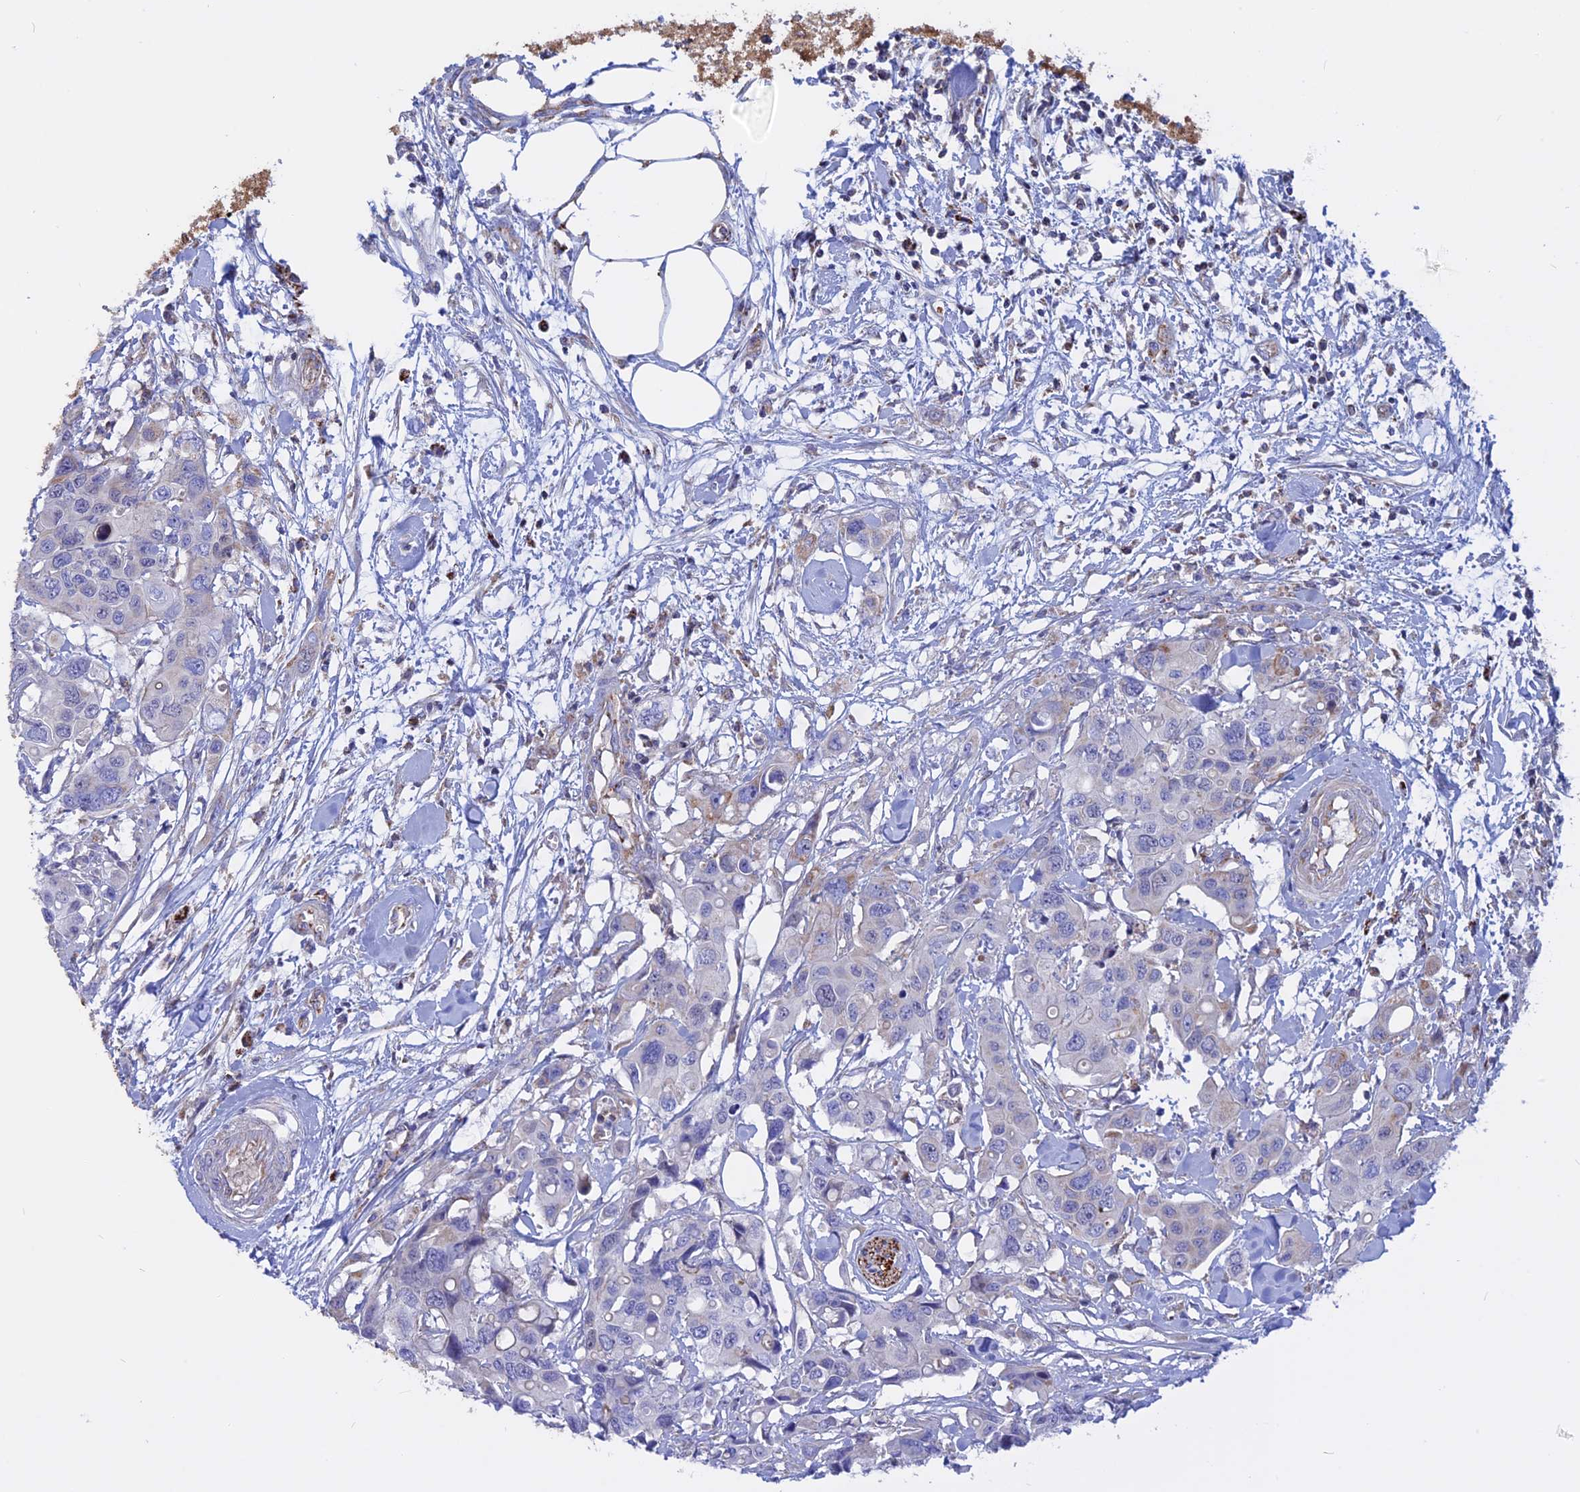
{"staining": {"intensity": "negative", "quantity": "none", "location": "none"}, "tissue": "colorectal cancer", "cell_type": "Tumor cells", "image_type": "cancer", "snomed": [{"axis": "morphology", "description": "Adenocarcinoma, NOS"}, {"axis": "topography", "description": "Colon"}], "caption": "Immunohistochemistry (IHC) of human colorectal cancer (adenocarcinoma) displays no staining in tumor cells. (Stains: DAB (3,3'-diaminobenzidine) immunohistochemistry (IHC) with hematoxylin counter stain, Microscopy: brightfield microscopy at high magnification).", "gene": "GCDH", "patient": {"sex": "male", "age": 77}}